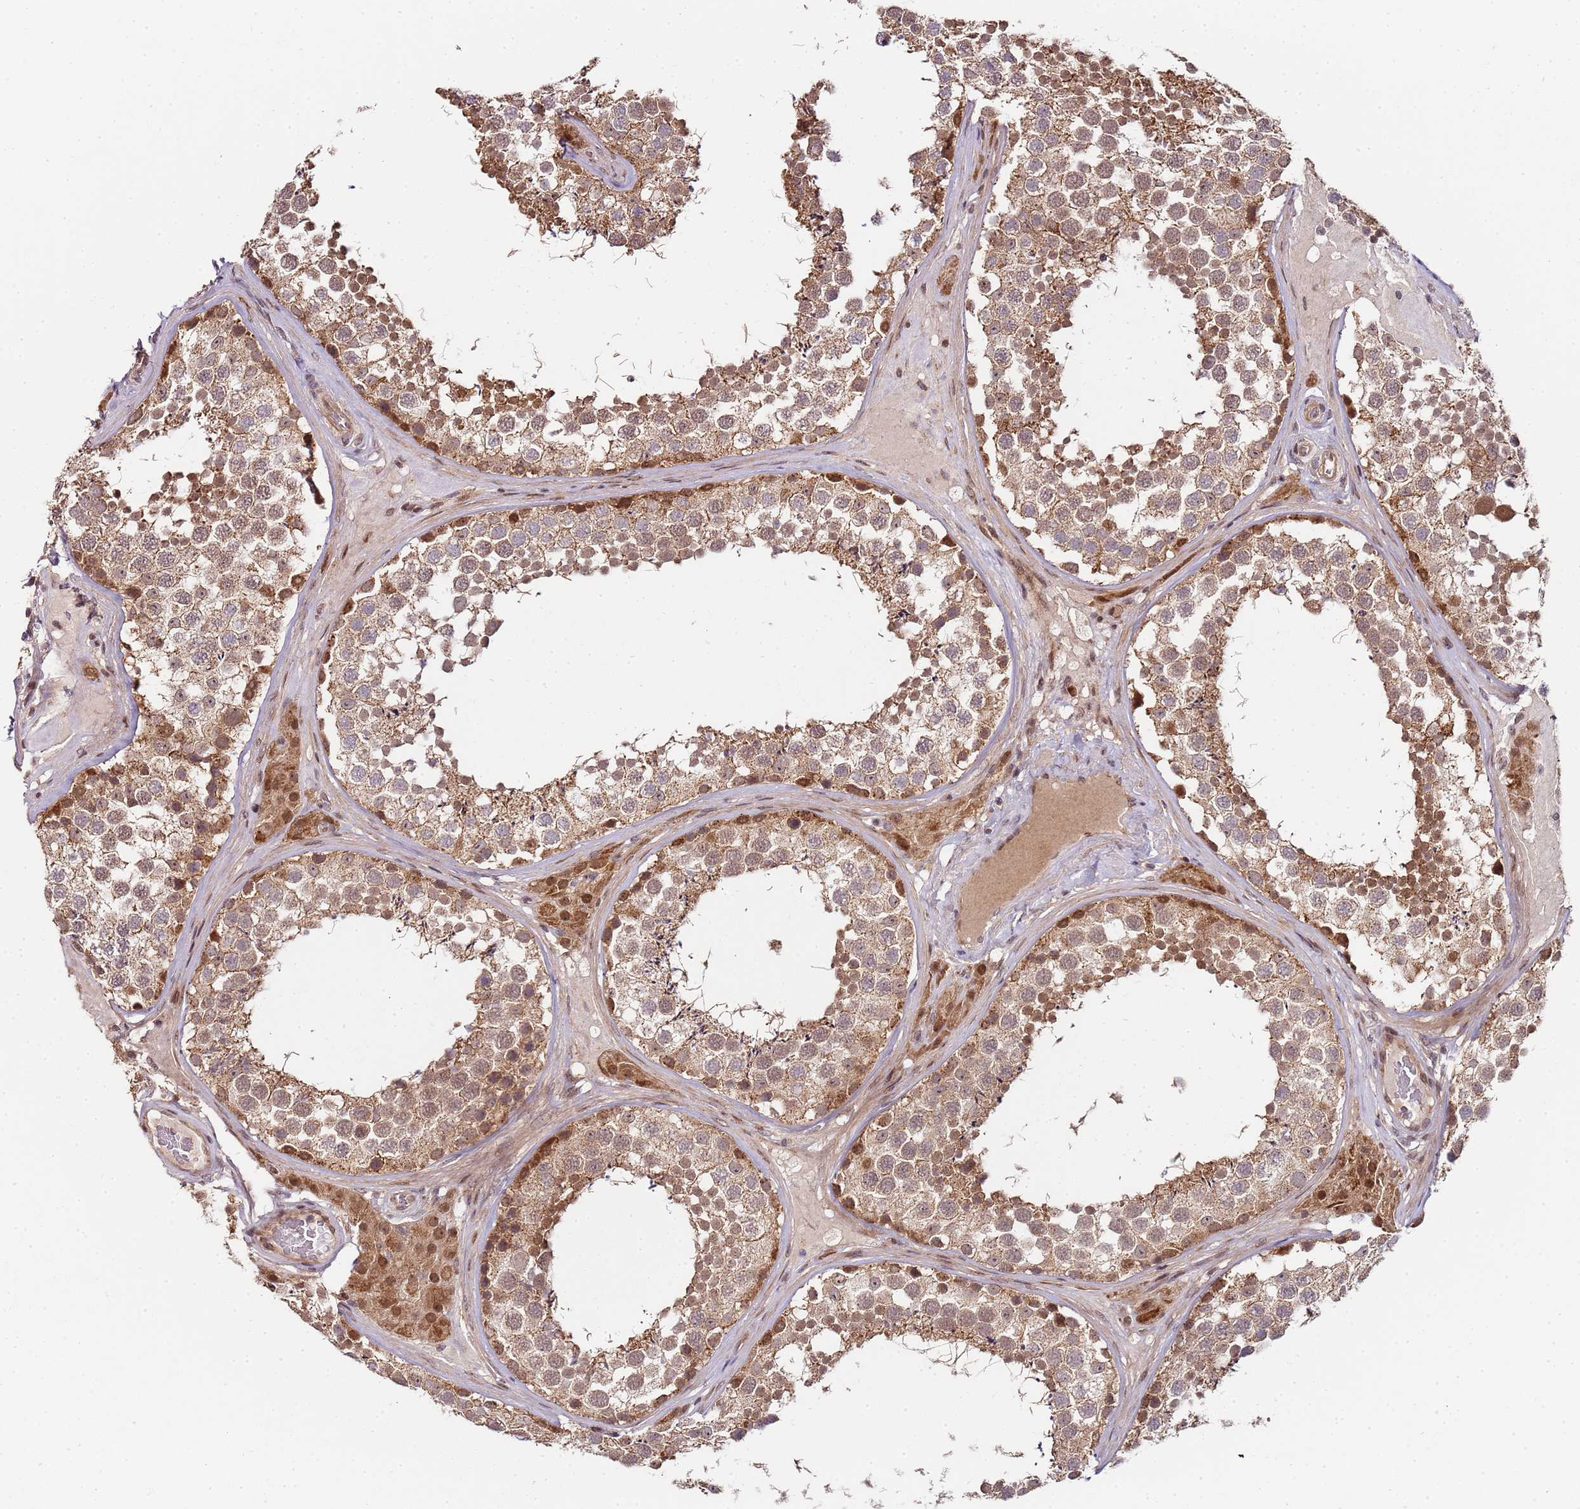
{"staining": {"intensity": "moderate", "quantity": ">75%", "location": "cytoplasmic/membranous"}, "tissue": "testis", "cell_type": "Cells in seminiferous ducts", "image_type": "normal", "snomed": [{"axis": "morphology", "description": "Normal tissue, NOS"}, {"axis": "topography", "description": "Testis"}], "caption": "Cells in seminiferous ducts reveal medium levels of moderate cytoplasmic/membranous staining in approximately >75% of cells in unremarkable human testis. (Stains: DAB (3,3'-diaminobenzidine) in brown, nuclei in blue, Microscopy: brightfield microscopy at high magnification).", "gene": "EDC3", "patient": {"sex": "male", "age": 46}}